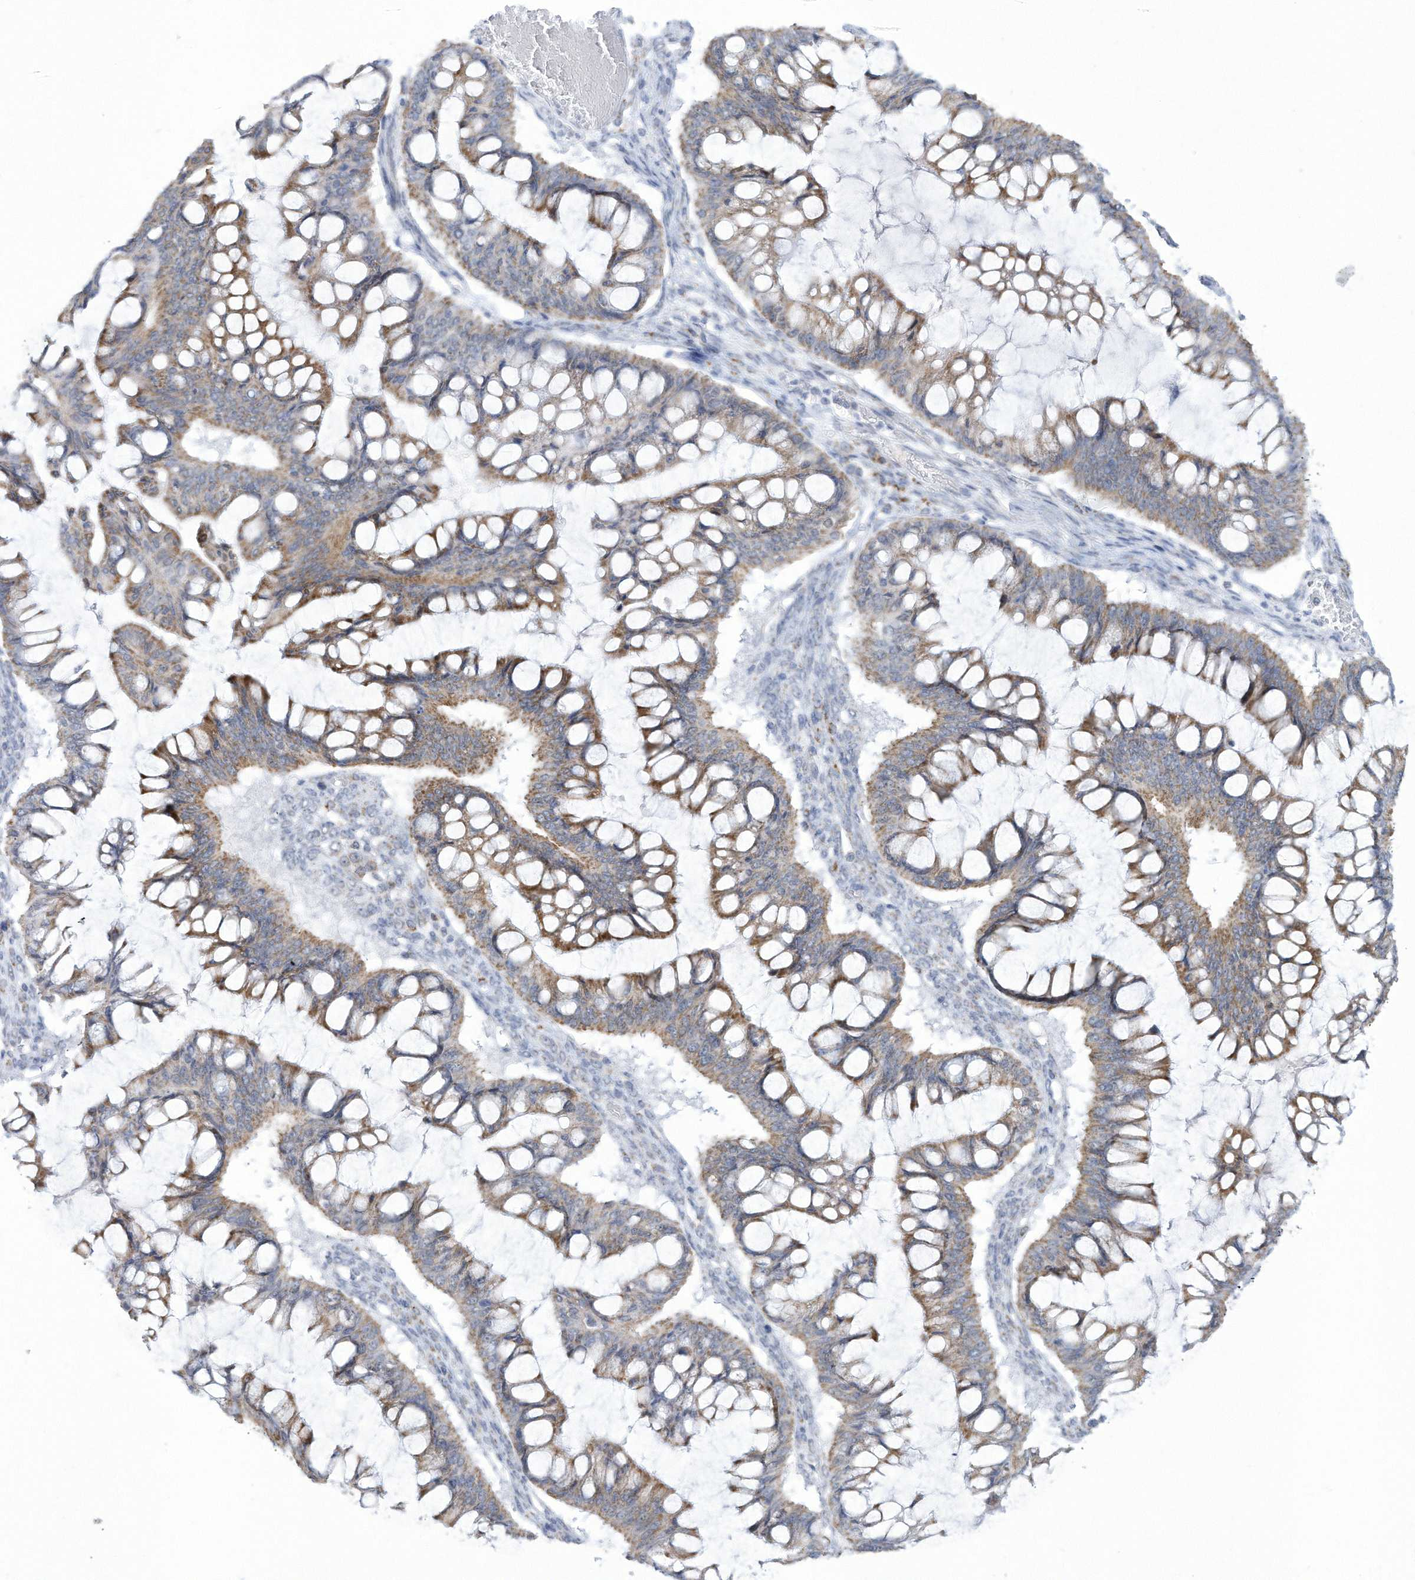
{"staining": {"intensity": "moderate", "quantity": ">75%", "location": "cytoplasmic/membranous"}, "tissue": "ovarian cancer", "cell_type": "Tumor cells", "image_type": "cancer", "snomed": [{"axis": "morphology", "description": "Cystadenocarcinoma, mucinous, NOS"}, {"axis": "topography", "description": "Ovary"}], "caption": "Mucinous cystadenocarcinoma (ovarian) was stained to show a protein in brown. There is medium levels of moderate cytoplasmic/membranous staining in about >75% of tumor cells. (DAB IHC, brown staining for protein, blue staining for nuclei).", "gene": "ALDH6A1", "patient": {"sex": "female", "age": 73}}